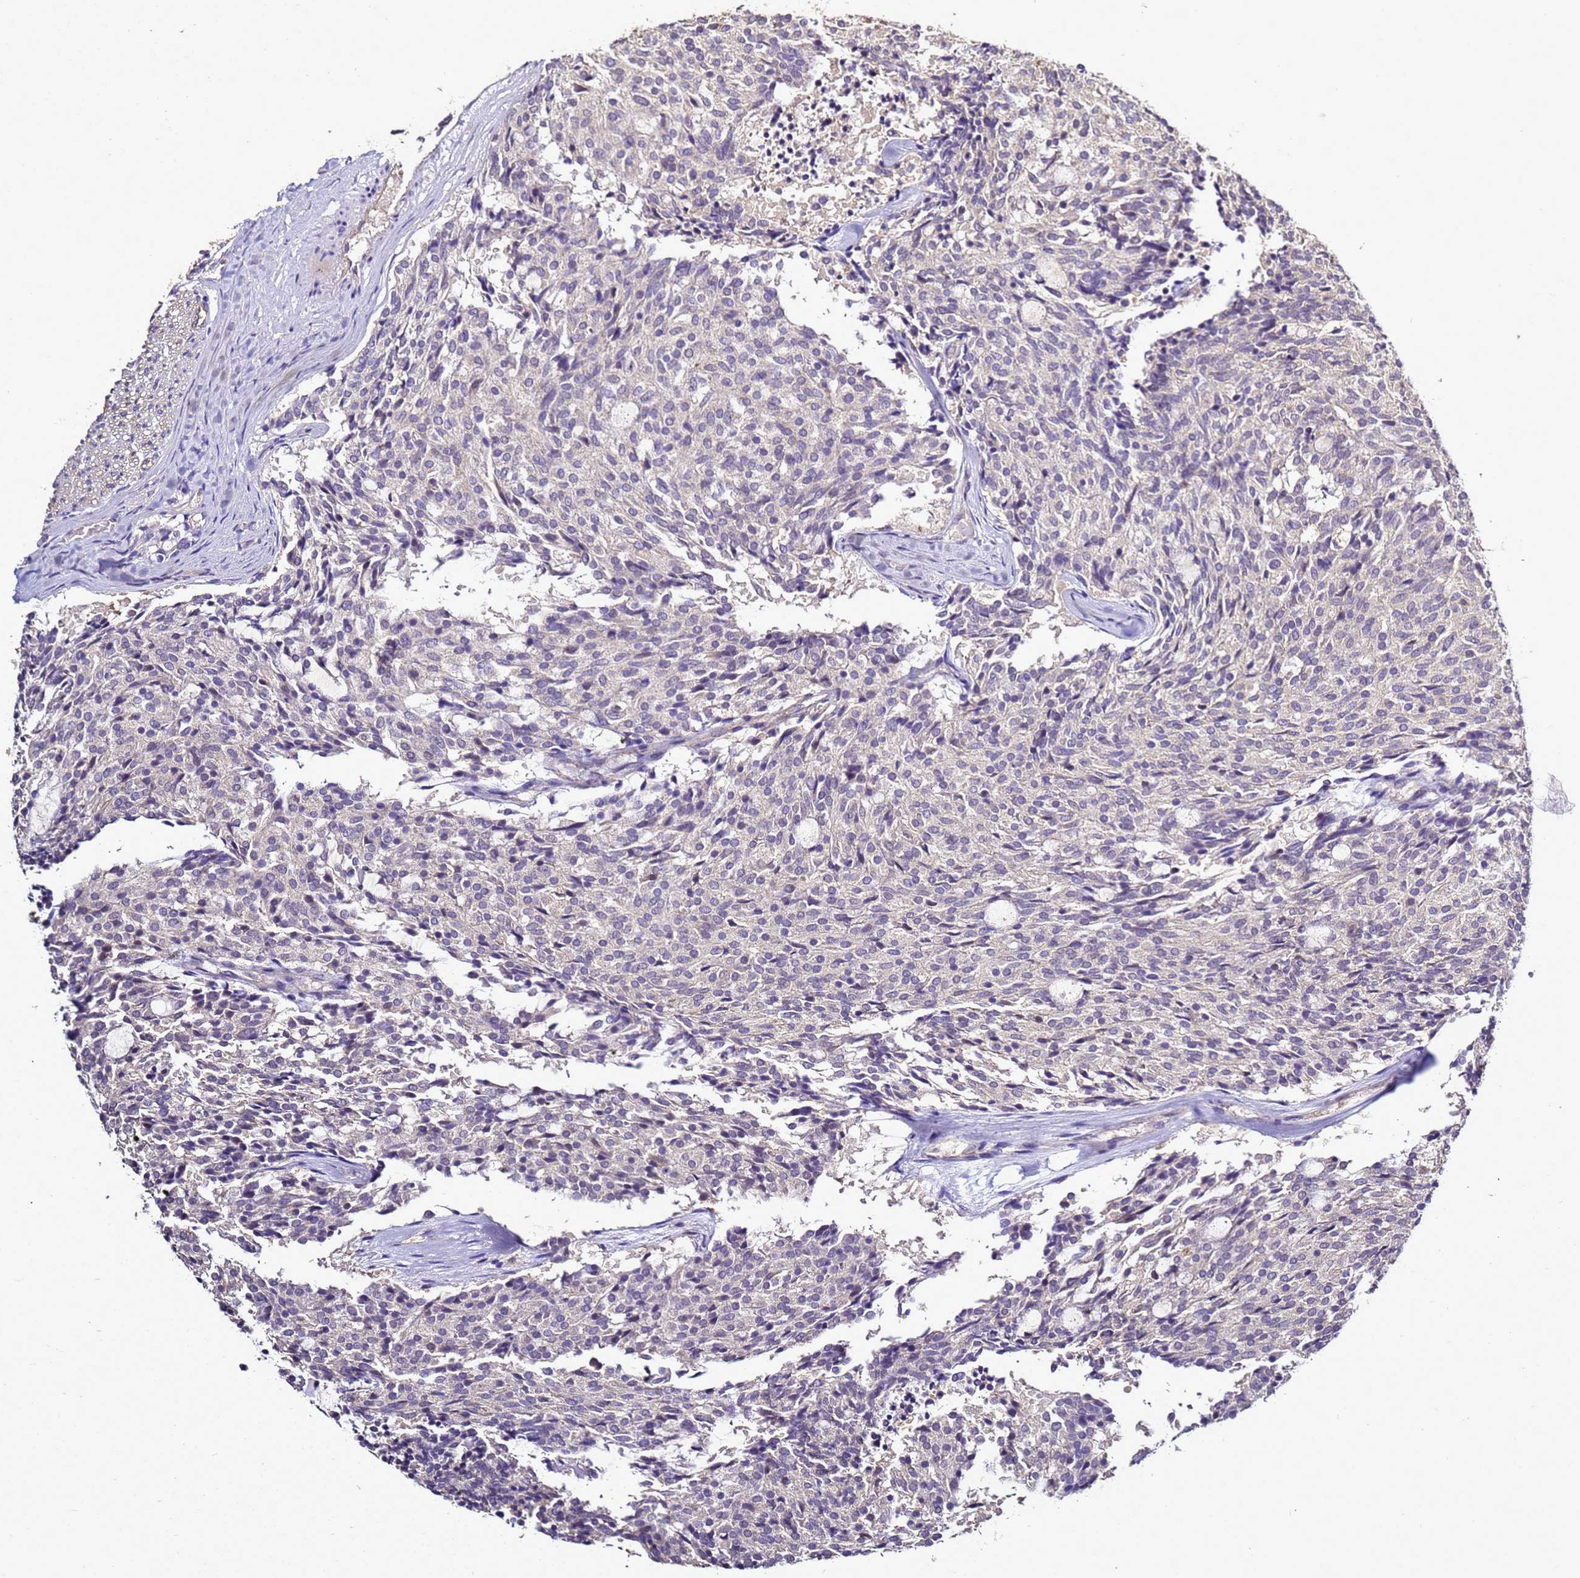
{"staining": {"intensity": "negative", "quantity": "none", "location": "none"}, "tissue": "carcinoid", "cell_type": "Tumor cells", "image_type": "cancer", "snomed": [{"axis": "morphology", "description": "Carcinoid, malignant, NOS"}, {"axis": "topography", "description": "Pancreas"}], "caption": "IHC photomicrograph of carcinoid stained for a protein (brown), which shows no expression in tumor cells.", "gene": "ENOPH1", "patient": {"sex": "female", "age": 54}}